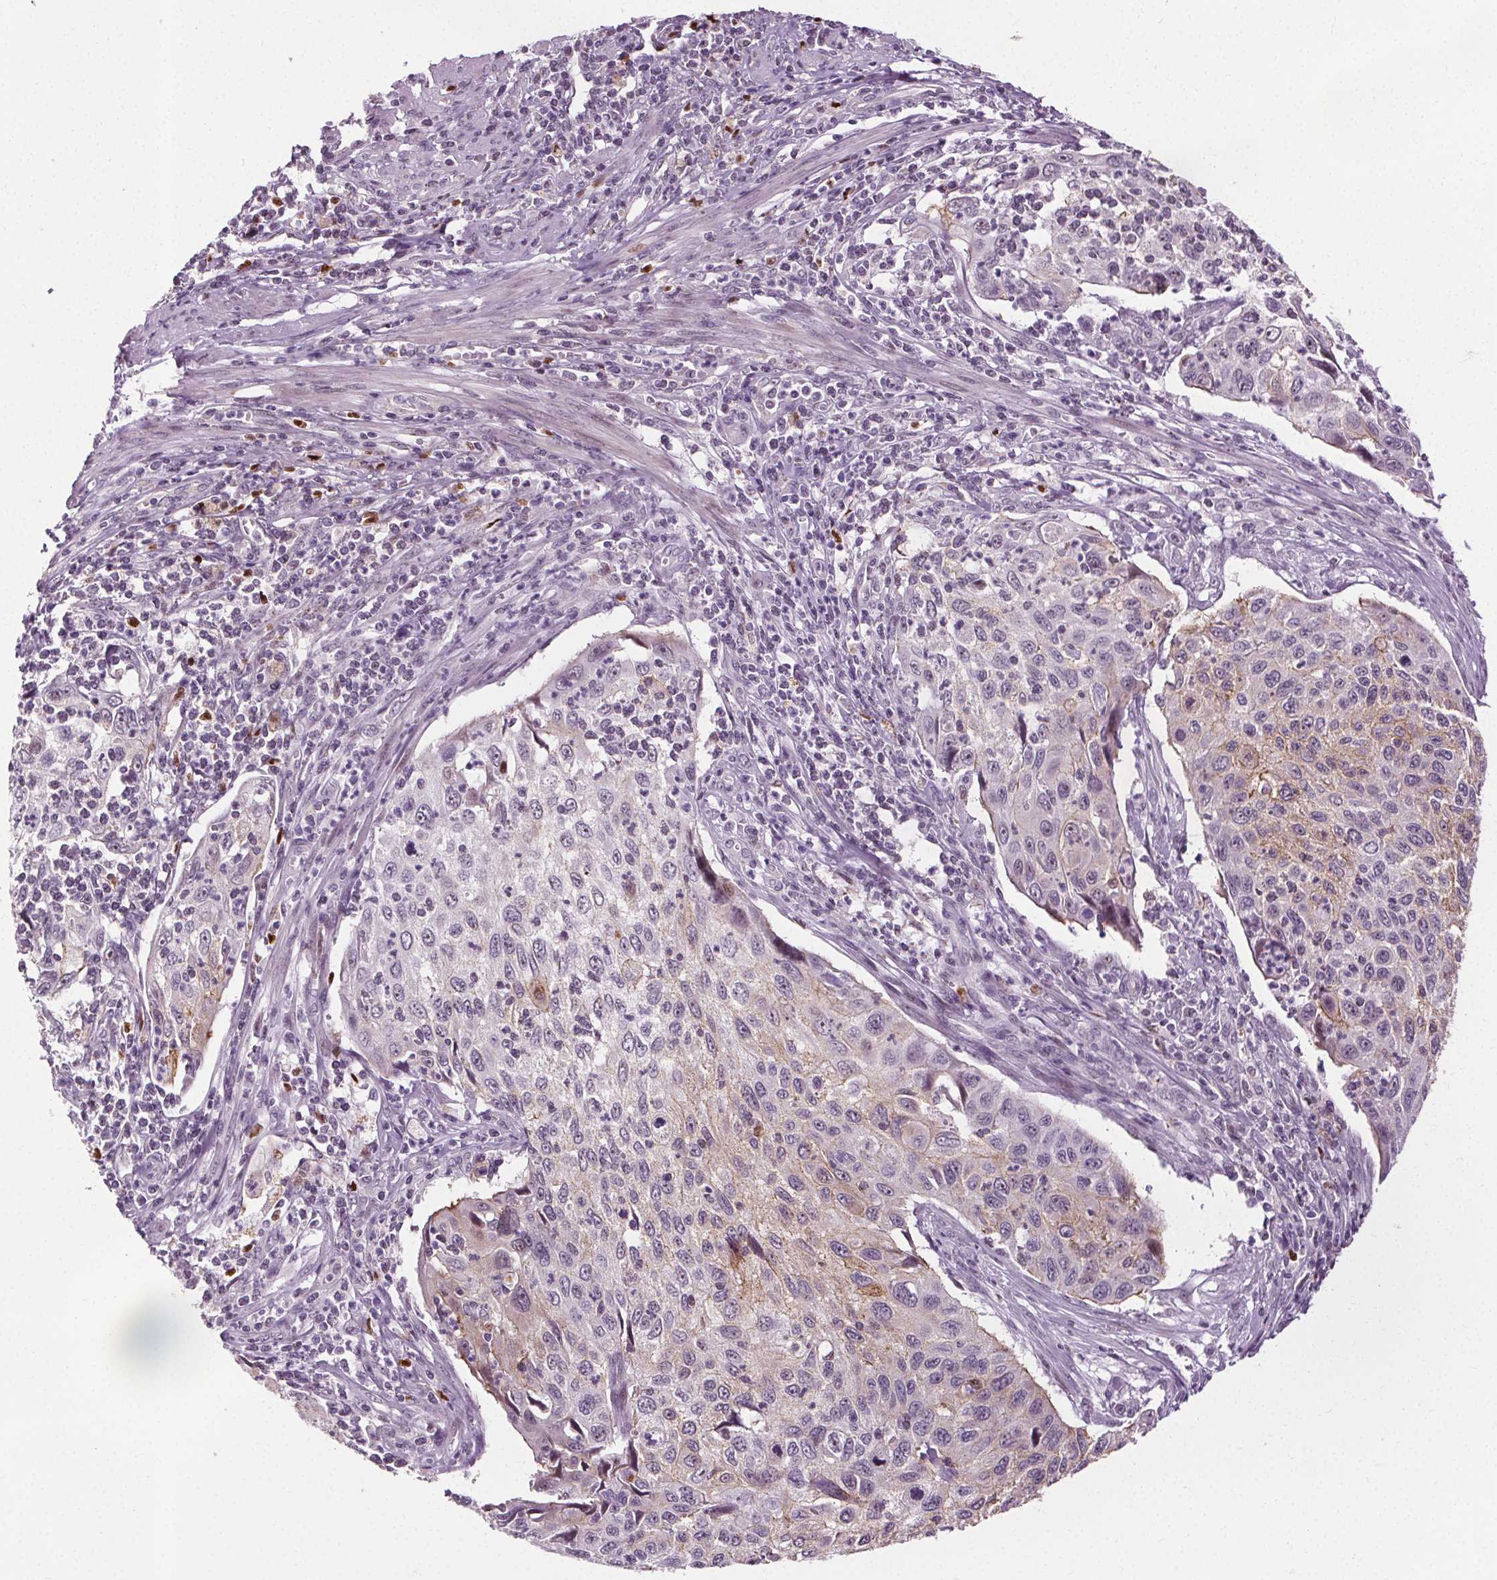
{"staining": {"intensity": "weak", "quantity": "<25%", "location": "cytoplasmic/membranous"}, "tissue": "cervical cancer", "cell_type": "Tumor cells", "image_type": "cancer", "snomed": [{"axis": "morphology", "description": "Squamous cell carcinoma, NOS"}, {"axis": "topography", "description": "Cervix"}], "caption": "IHC of human cervical cancer reveals no staining in tumor cells.", "gene": "CEBPA", "patient": {"sex": "female", "age": 70}}